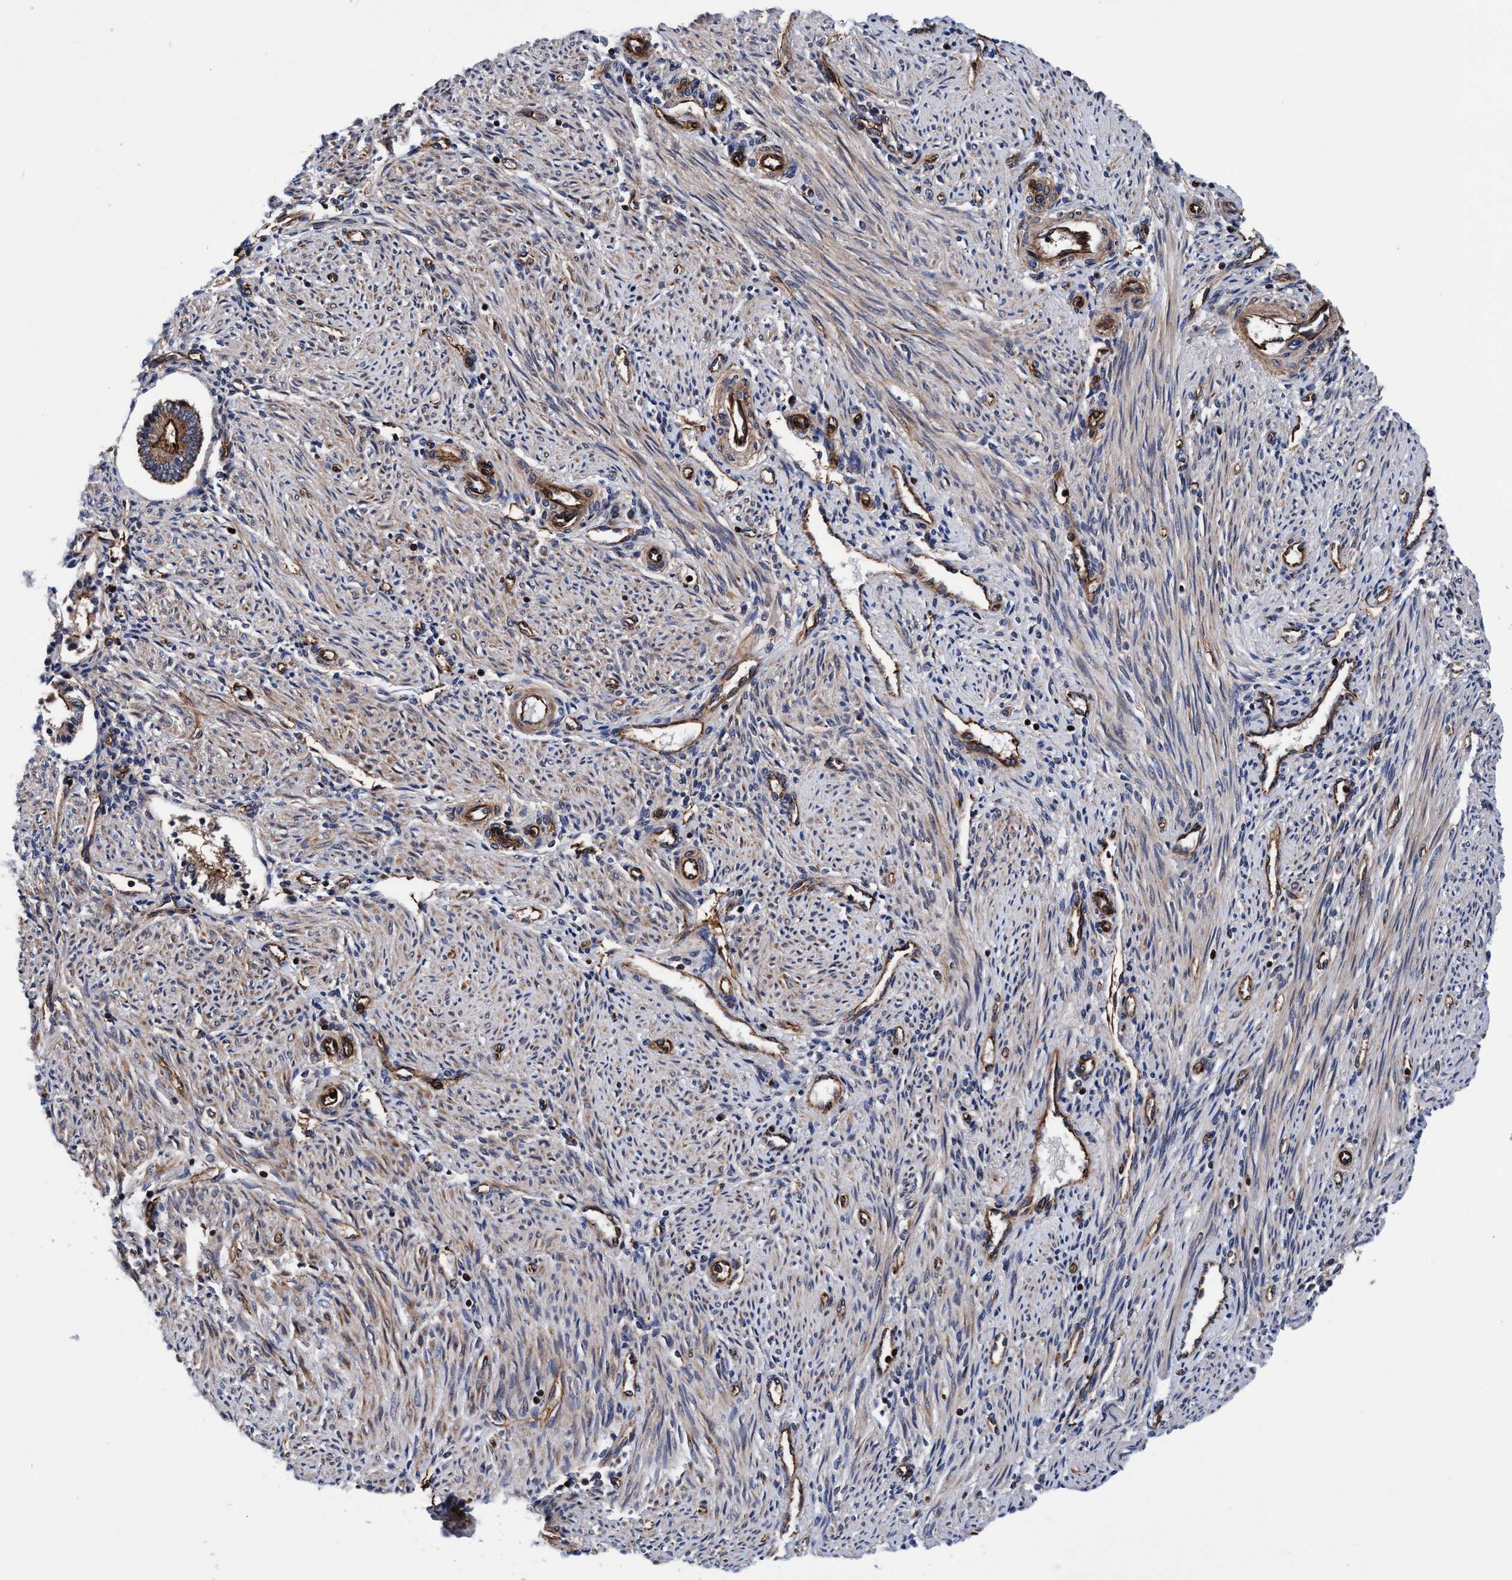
{"staining": {"intensity": "strong", "quantity": "<25%", "location": "cytoplasmic/membranous"}, "tissue": "endometrium", "cell_type": "Cells in endometrial stroma", "image_type": "normal", "snomed": [{"axis": "morphology", "description": "Normal tissue, NOS"}, {"axis": "topography", "description": "Endometrium"}], "caption": "DAB immunohistochemical staining of benign human endometrium demonstrates strong cytoplasmic/membranous protein positivity in about <25% of cells in endometrial stroma. (brown staining indicates protein expression, while blue staining denotes nuclei).", "gene": "MCM3AP", "patient": {"sex": "female", "age": 42}}